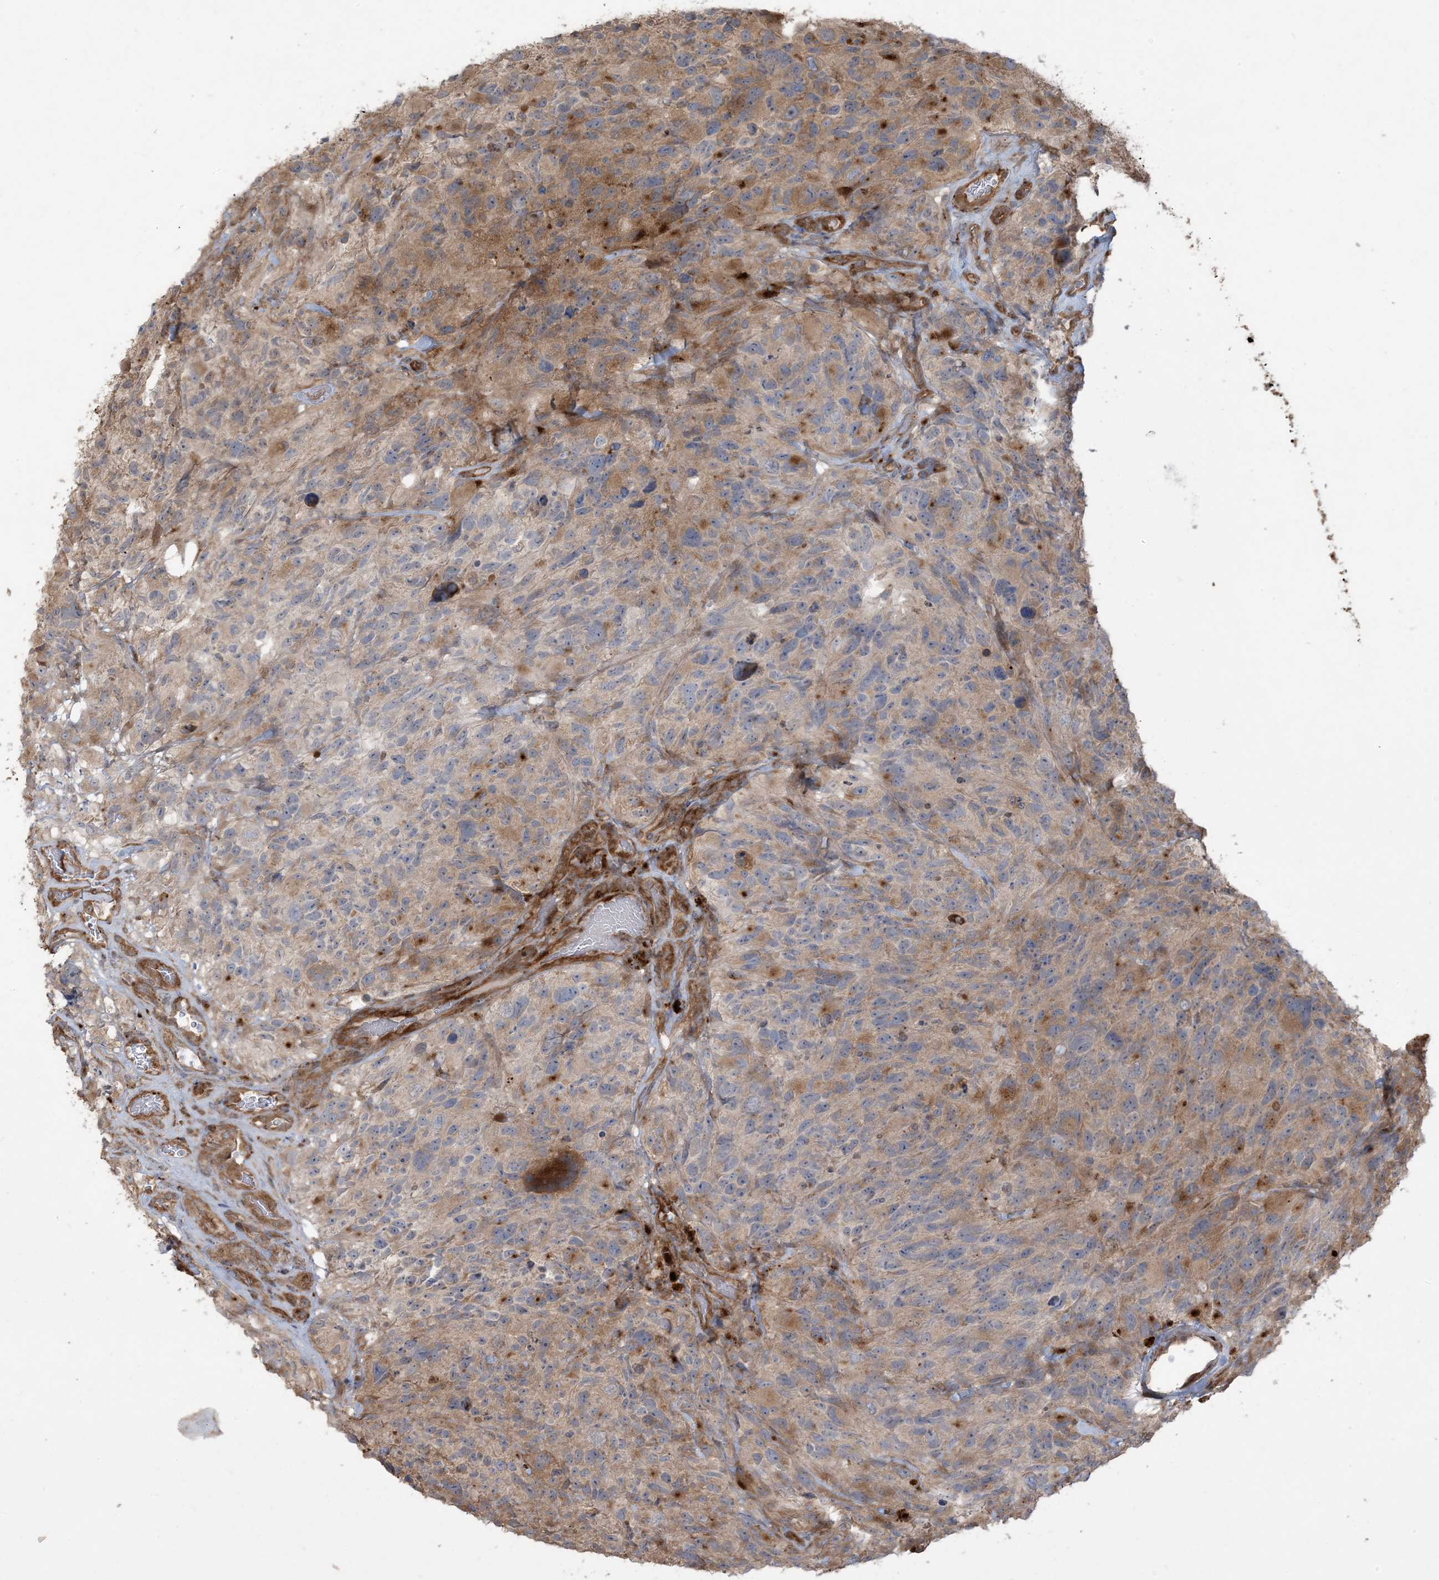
{"staining": {"intensity": "moderate", "quantity": "25%-75%", "location": "cytoplasmic/membranous"}, "tissue": "glioma", "cell_type": "Tumor cells", "image_type": "cancer", "snomed": [{"axis": "morphology", "description": "Glioma, malignant, High grade"}, {"axis": "topography", "description": "Brain"}], "caption": "This is a histology image of immunohistochemistry staining of malignant high-grade glioma, which shows moderate staining in the cytoplasmic/membranous of tumor cells.", "gene": "KLHL18", "patient": {"sex": "male", "age": 69}}